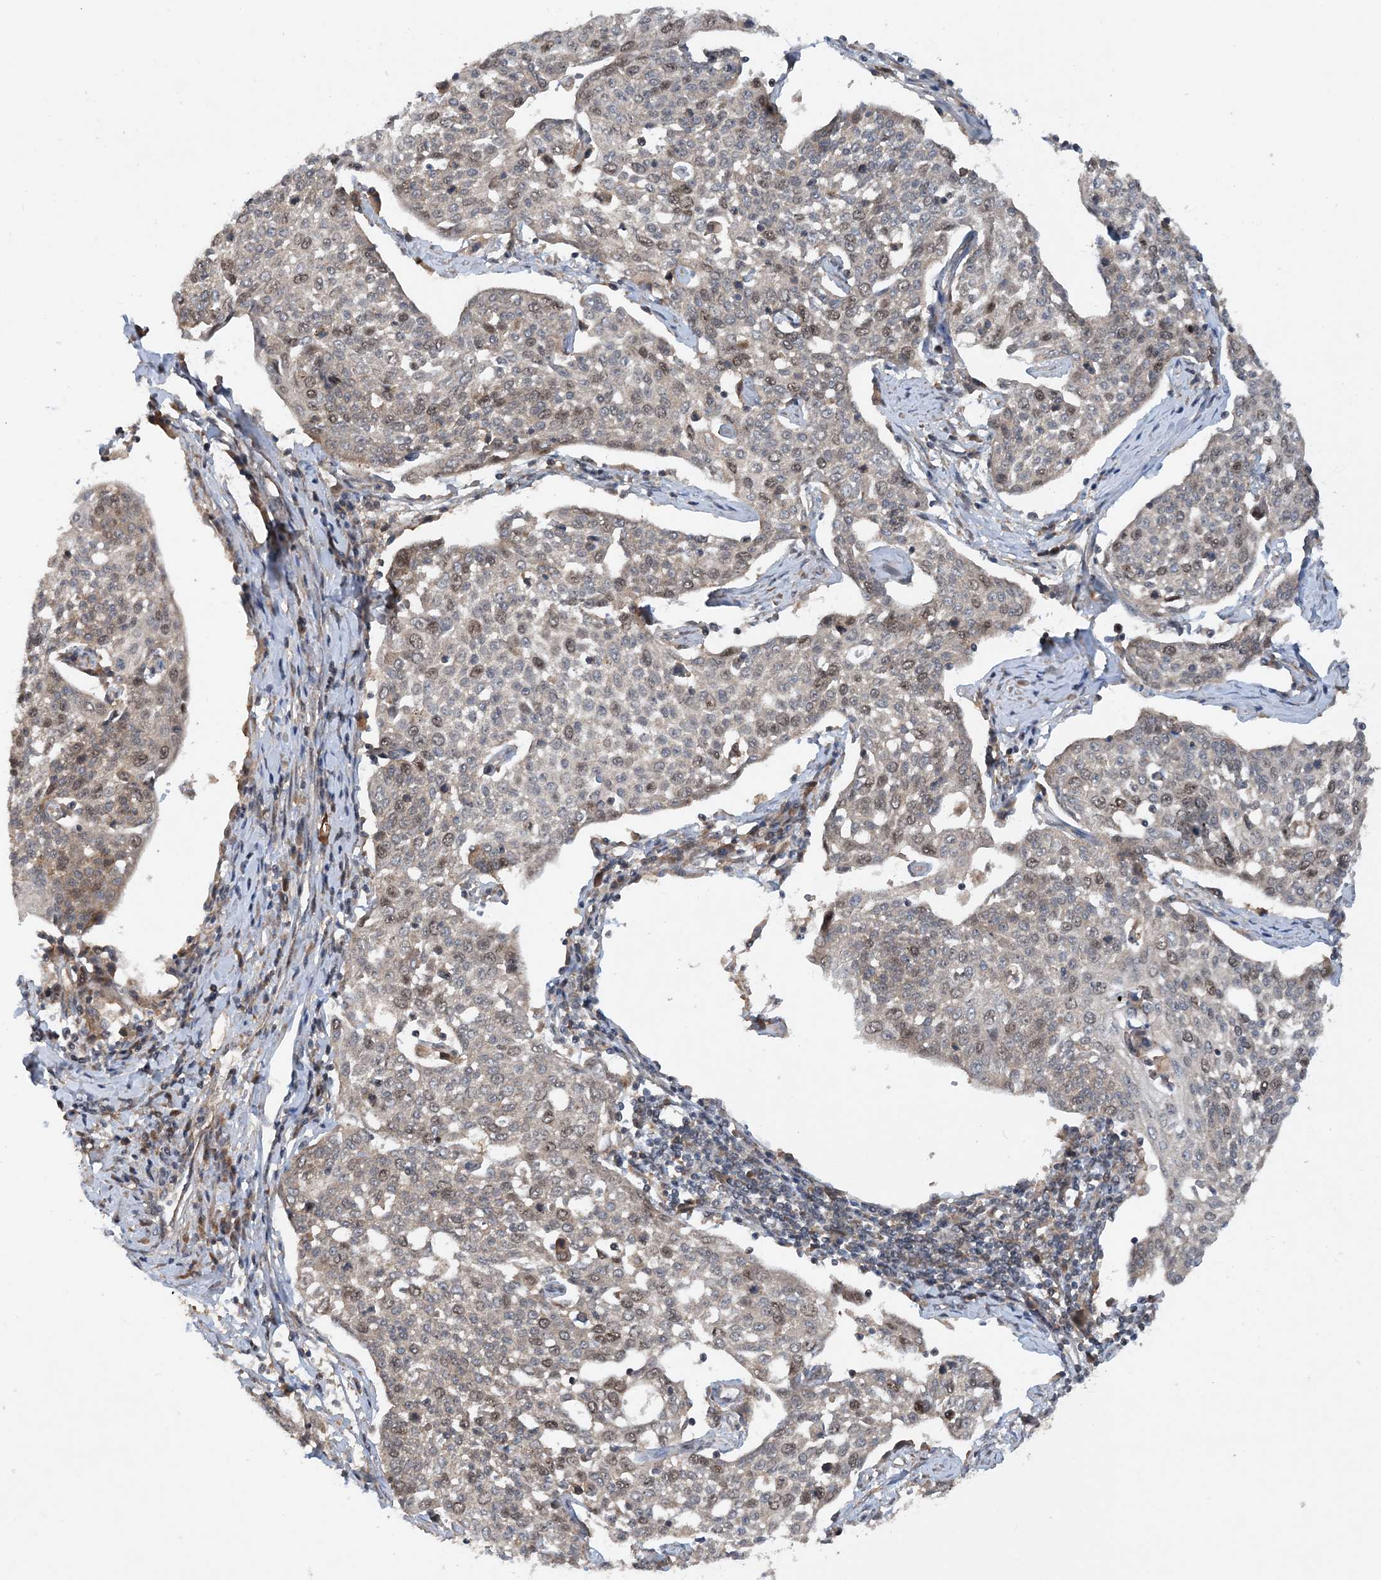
{"staining": {"intensity": "moderate", "quantity": "25%-75%", "location": "cytoplasmic/membranous,nuclear"}, "tissue": "cervical cancer", "cell_type": "Tumor cells", "image_type": "cancer", "snomed": [{"axis": "morphology", "description": "Squamous cell carcinoma, NOS"}, {"axis": "topography", "description": "Cervix"}], "caption": "This is a photomicrograph of IHC staining of squamous cell carcinoma (cervical), which shows moderate positivity in the cytoplasmic/membranous and nuclear of tumor cells.", "gene": "HEMK1", "patient": {"sex": "female", "age": 34}}